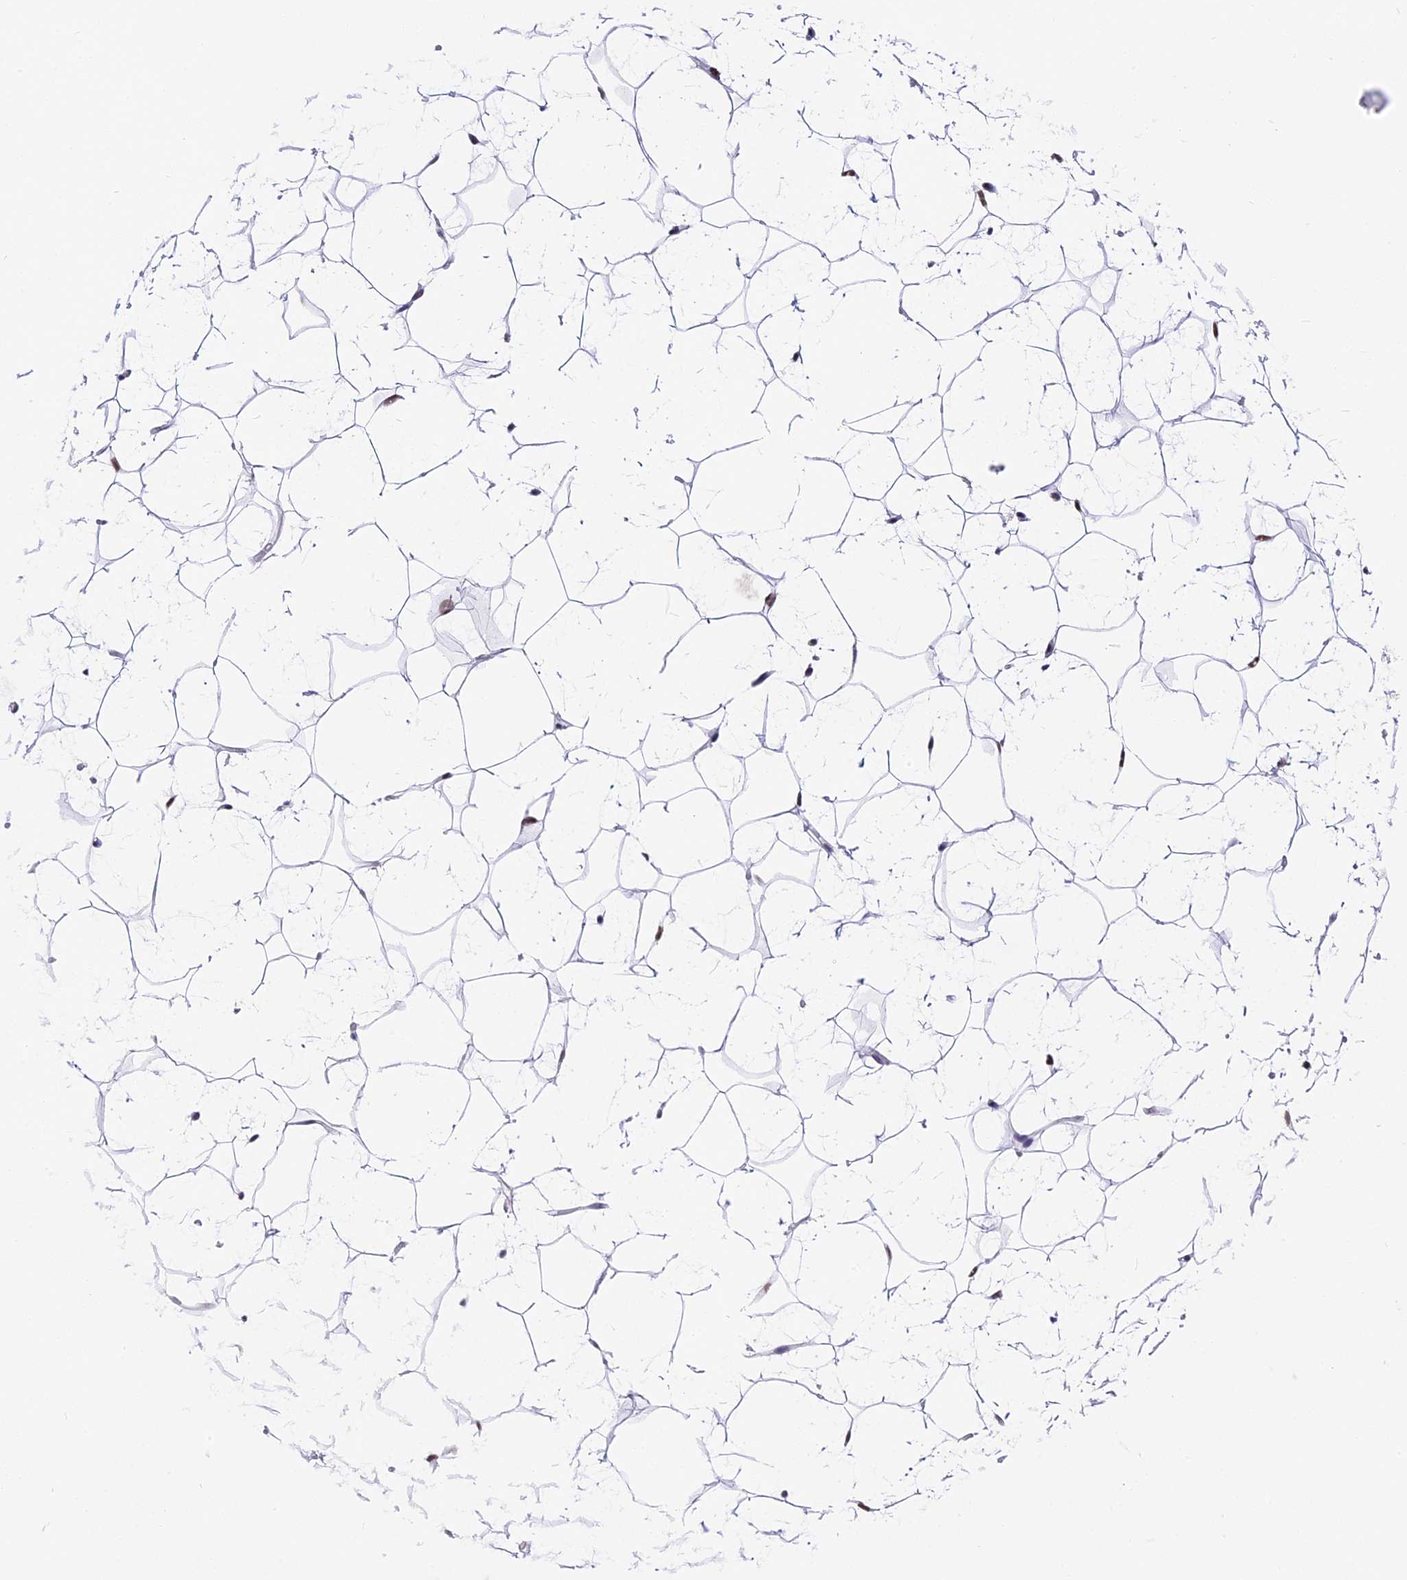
{"staining": {"intensity": "moderate", "quantity": "25%-75%", "location": "nuclear"}, "tissue": "adipose tissue", "cell_type": "Adipocytes", "image_type": "normal", "snomed": [{"axis": "morphology", "description": "Normal tissue, NOS"}, {"axis": "topography", "description": "Breast"}], "caption": "Protein expression analysis of normal human adipose tissue reveals moderate nuclear staining in about 25%-75% of adipocytes.", "gene": "SBNO1", "patient": {"sex": "female", "age": 26}}